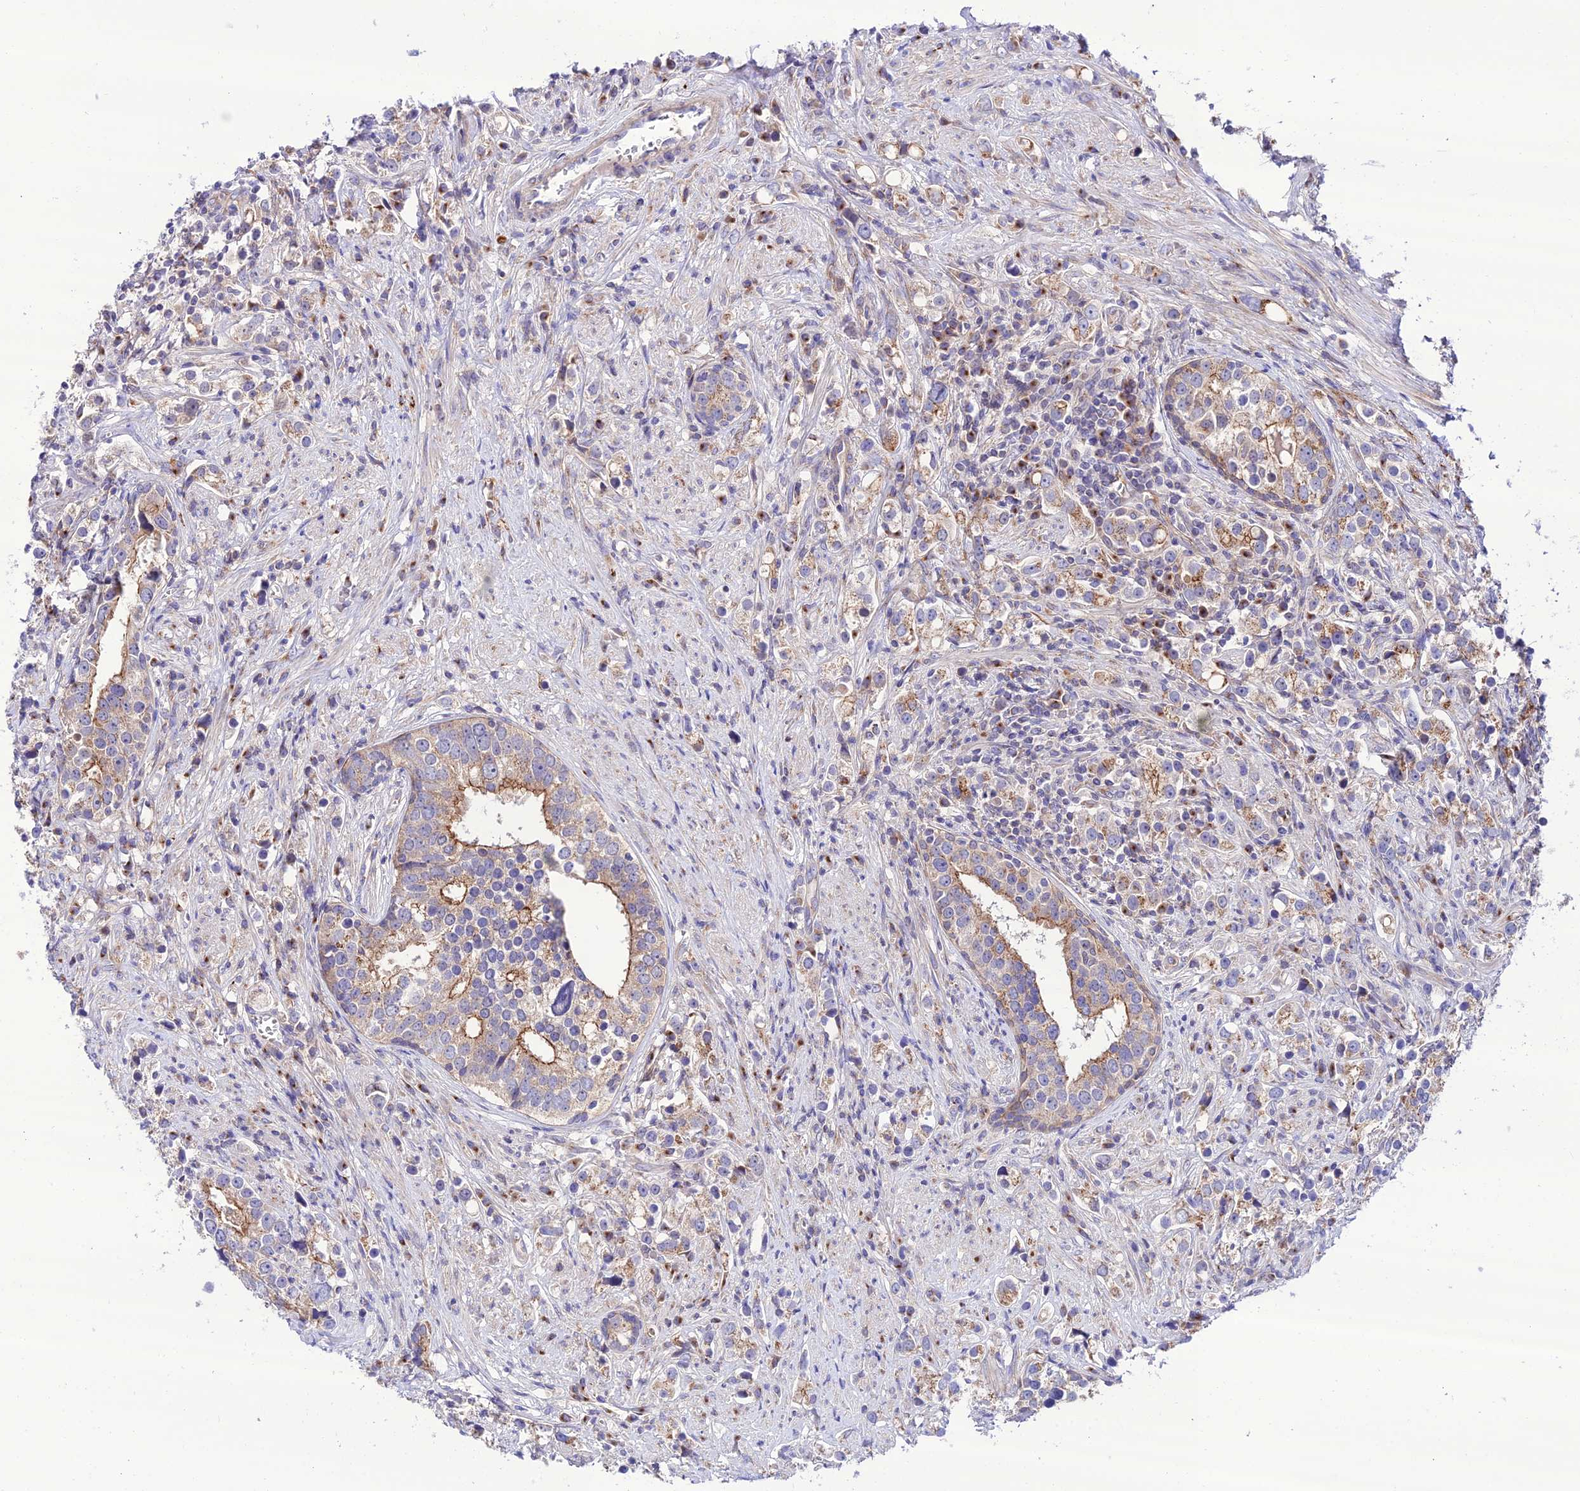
{"staining": {"intensity": "moderate", "quantity": "<25%", "location": "cytoplasmic/membranous"}, "tissue": "prostate cancer", "cell_type": "Tumor cells", "image_type": "cancer", "snomed": [{"axis": "morphology", "description": "Adenocarcinoma, High grade"}, {"axis": "topography", "description": "Prostate"}], "caption": "Prostate adenocarcinoma (high-grade) tissue shows moderate cytoplasmic/membranous positivity in approximately <25% of tumor cells, visualized by immunohistochemistry.", "gene": "LACTB2", "patient": {"sex": "male", "age": 71}}